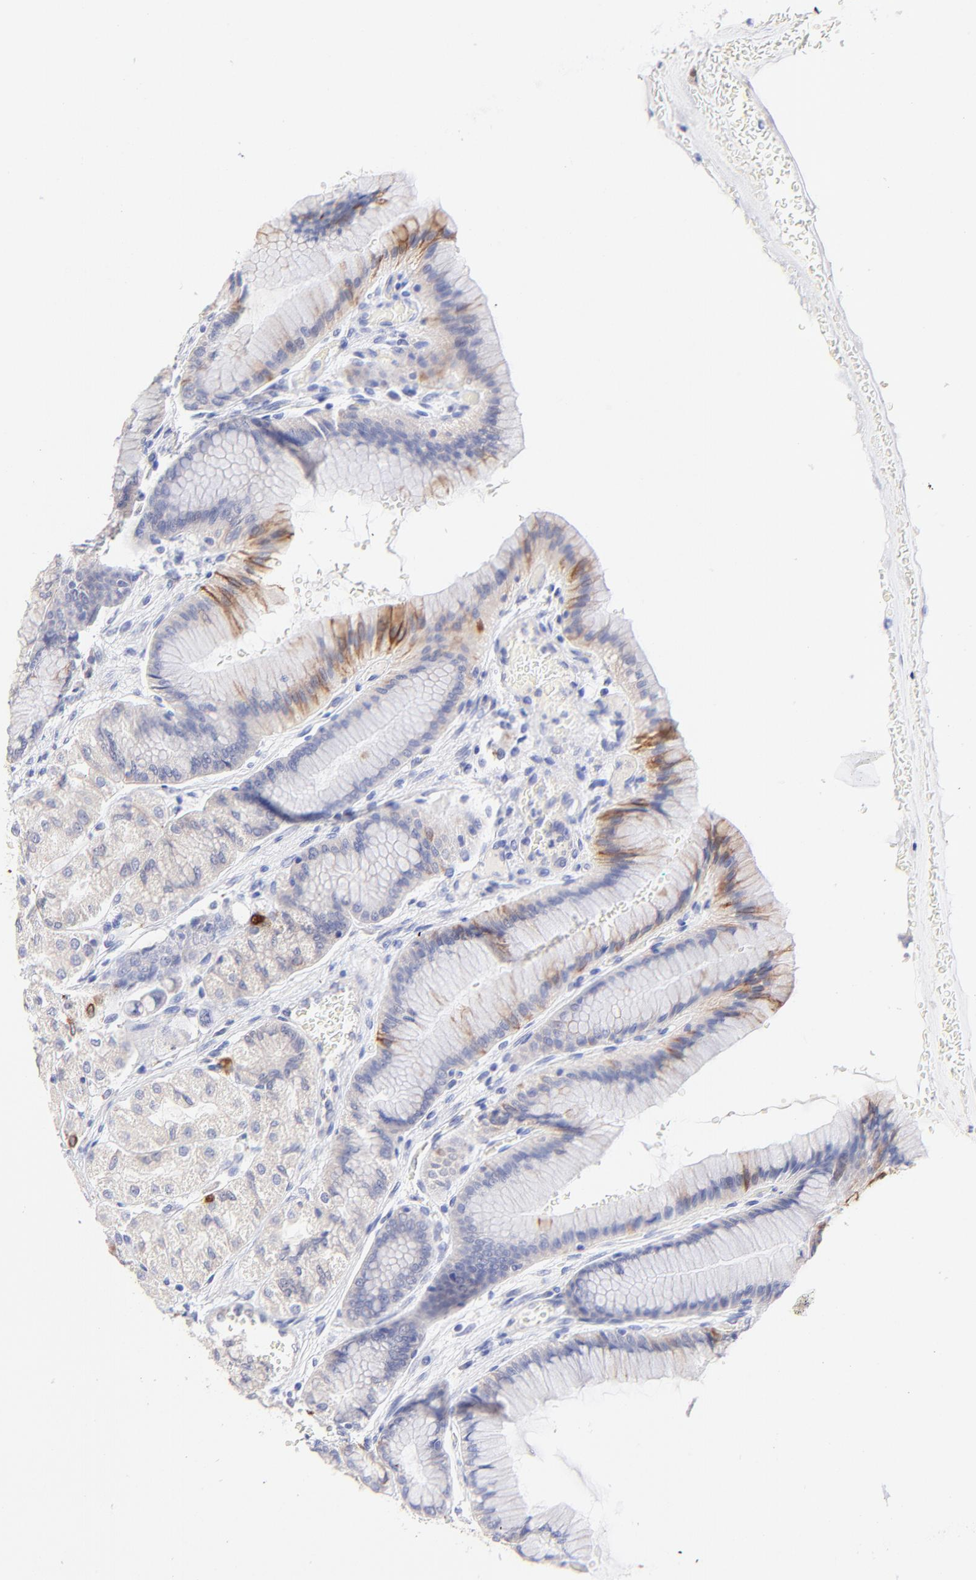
{"staining": {"intensity": "moderate", "quantity": "25%-75%", "location": "cytoplasmic/membranous"}, "tissue": "stomach", "cell_type": "Glandular cells", "image_type": "normal", "snomed": [{"axis": "morphology", "description": "Normal tissue, NOS"}, {"axis": "morphology", "description": "Adenocarcinoma, NOS"}, {"axis": "topography", "description": "Stomach"}, {"axis": "topography", "description": "Stomach, lower"}], "caption": "A medium amount of moderate cytoplasmic/membranous staining is appreciated in approximately 25%-75% of glandular cells in benign stomach.", "gene": "RAB3A", "patient": {"sex": "female", "age": 65}}